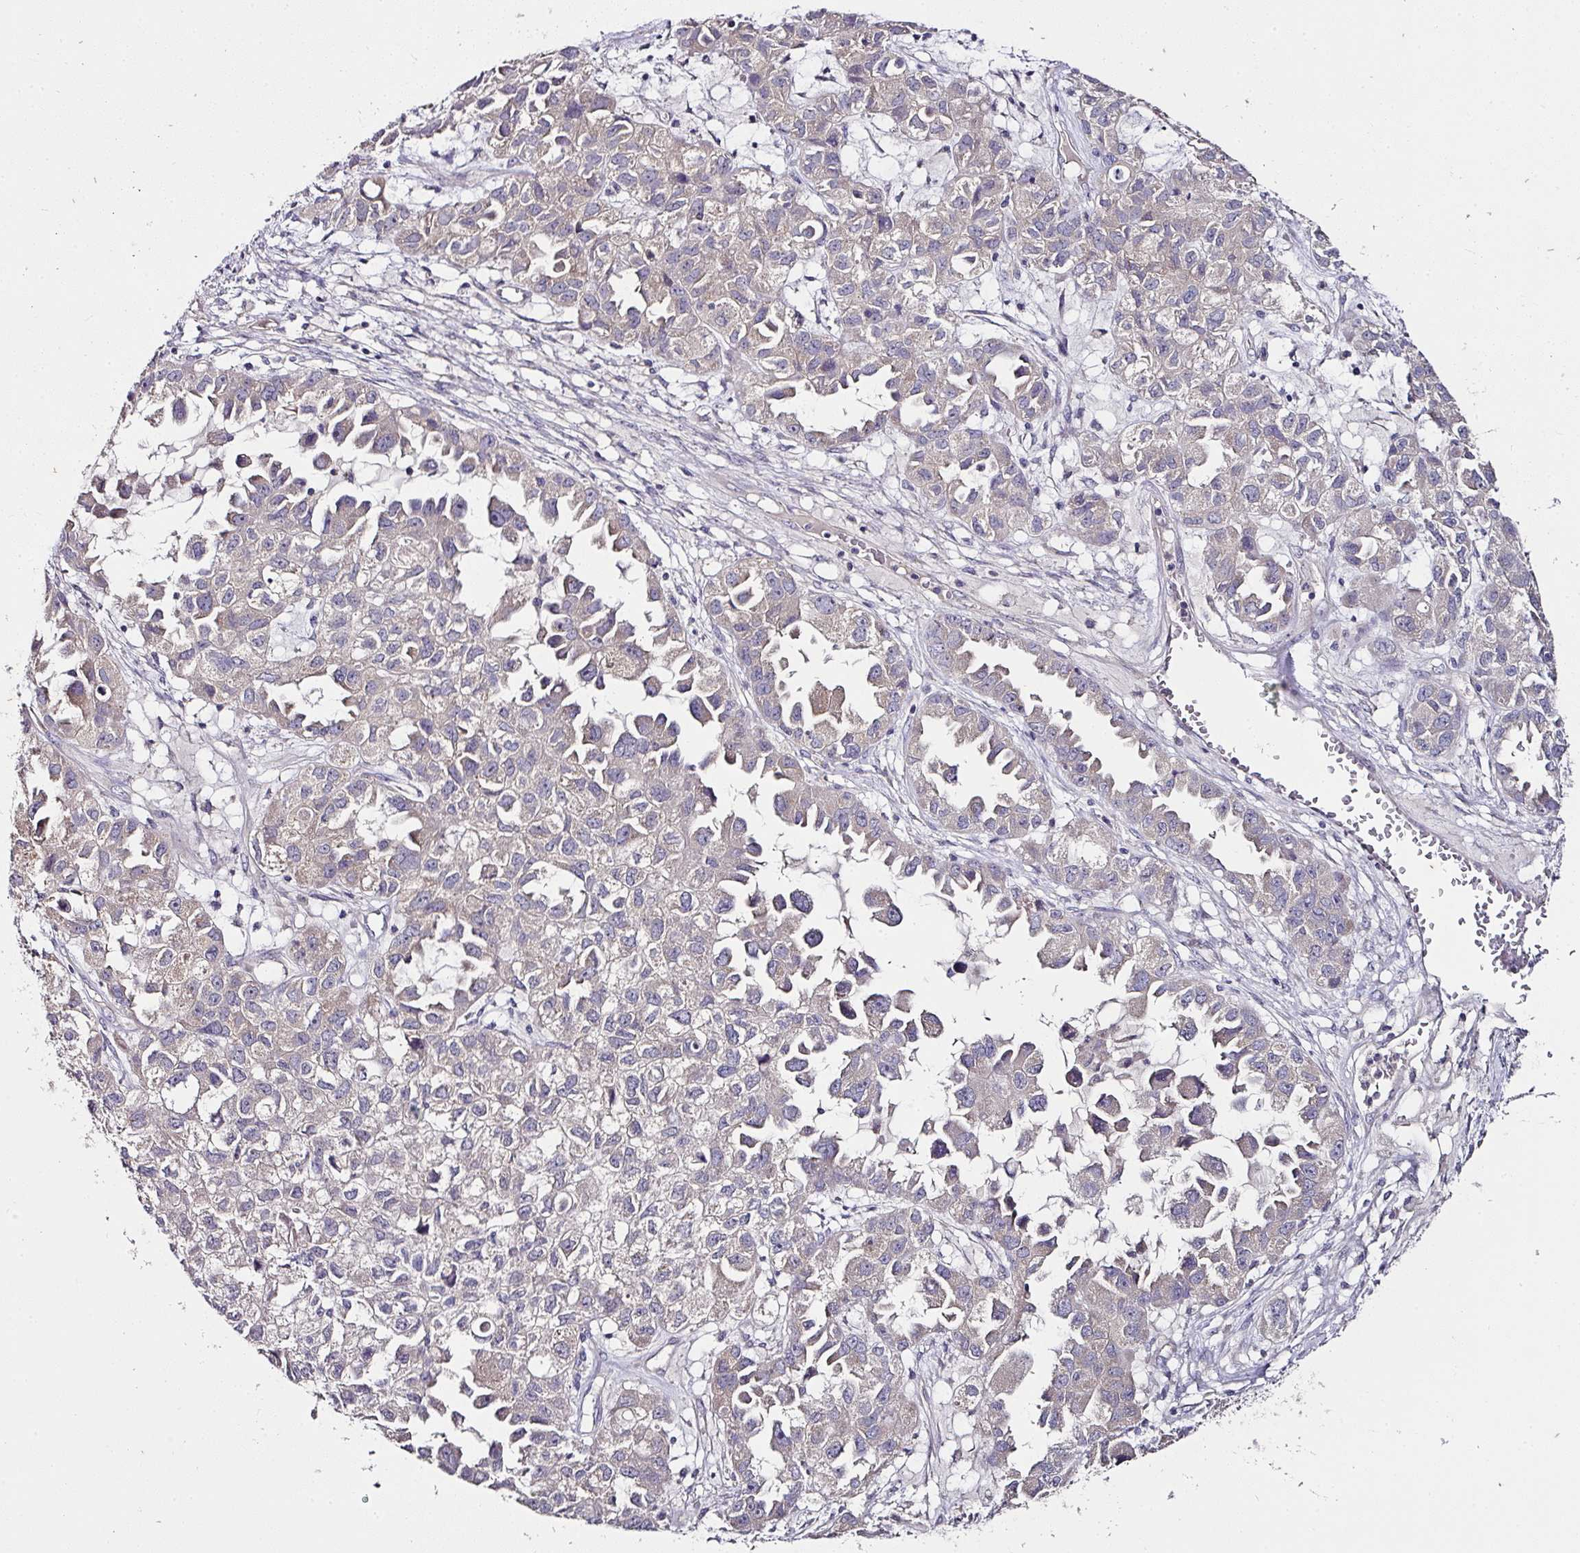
{"staining": {"intensity": "negative", "quantity": "none", "location": "none"}, "tissue": "ovarian cancer", "cell_type": "Tumor cells", "image_type": "cancer", "snomed": [{"axis": "morphology", "description": "Cystadenocarcinoma, serous, NOS"}, {"axis": "topography", "description": "Ovary"}], "caption": "Photomicrograph shows no protein expression in tumor cells of ovarian cancer tissue.", "gene": "SKIC2", "patient": {"sex": "female", "age": 84}}